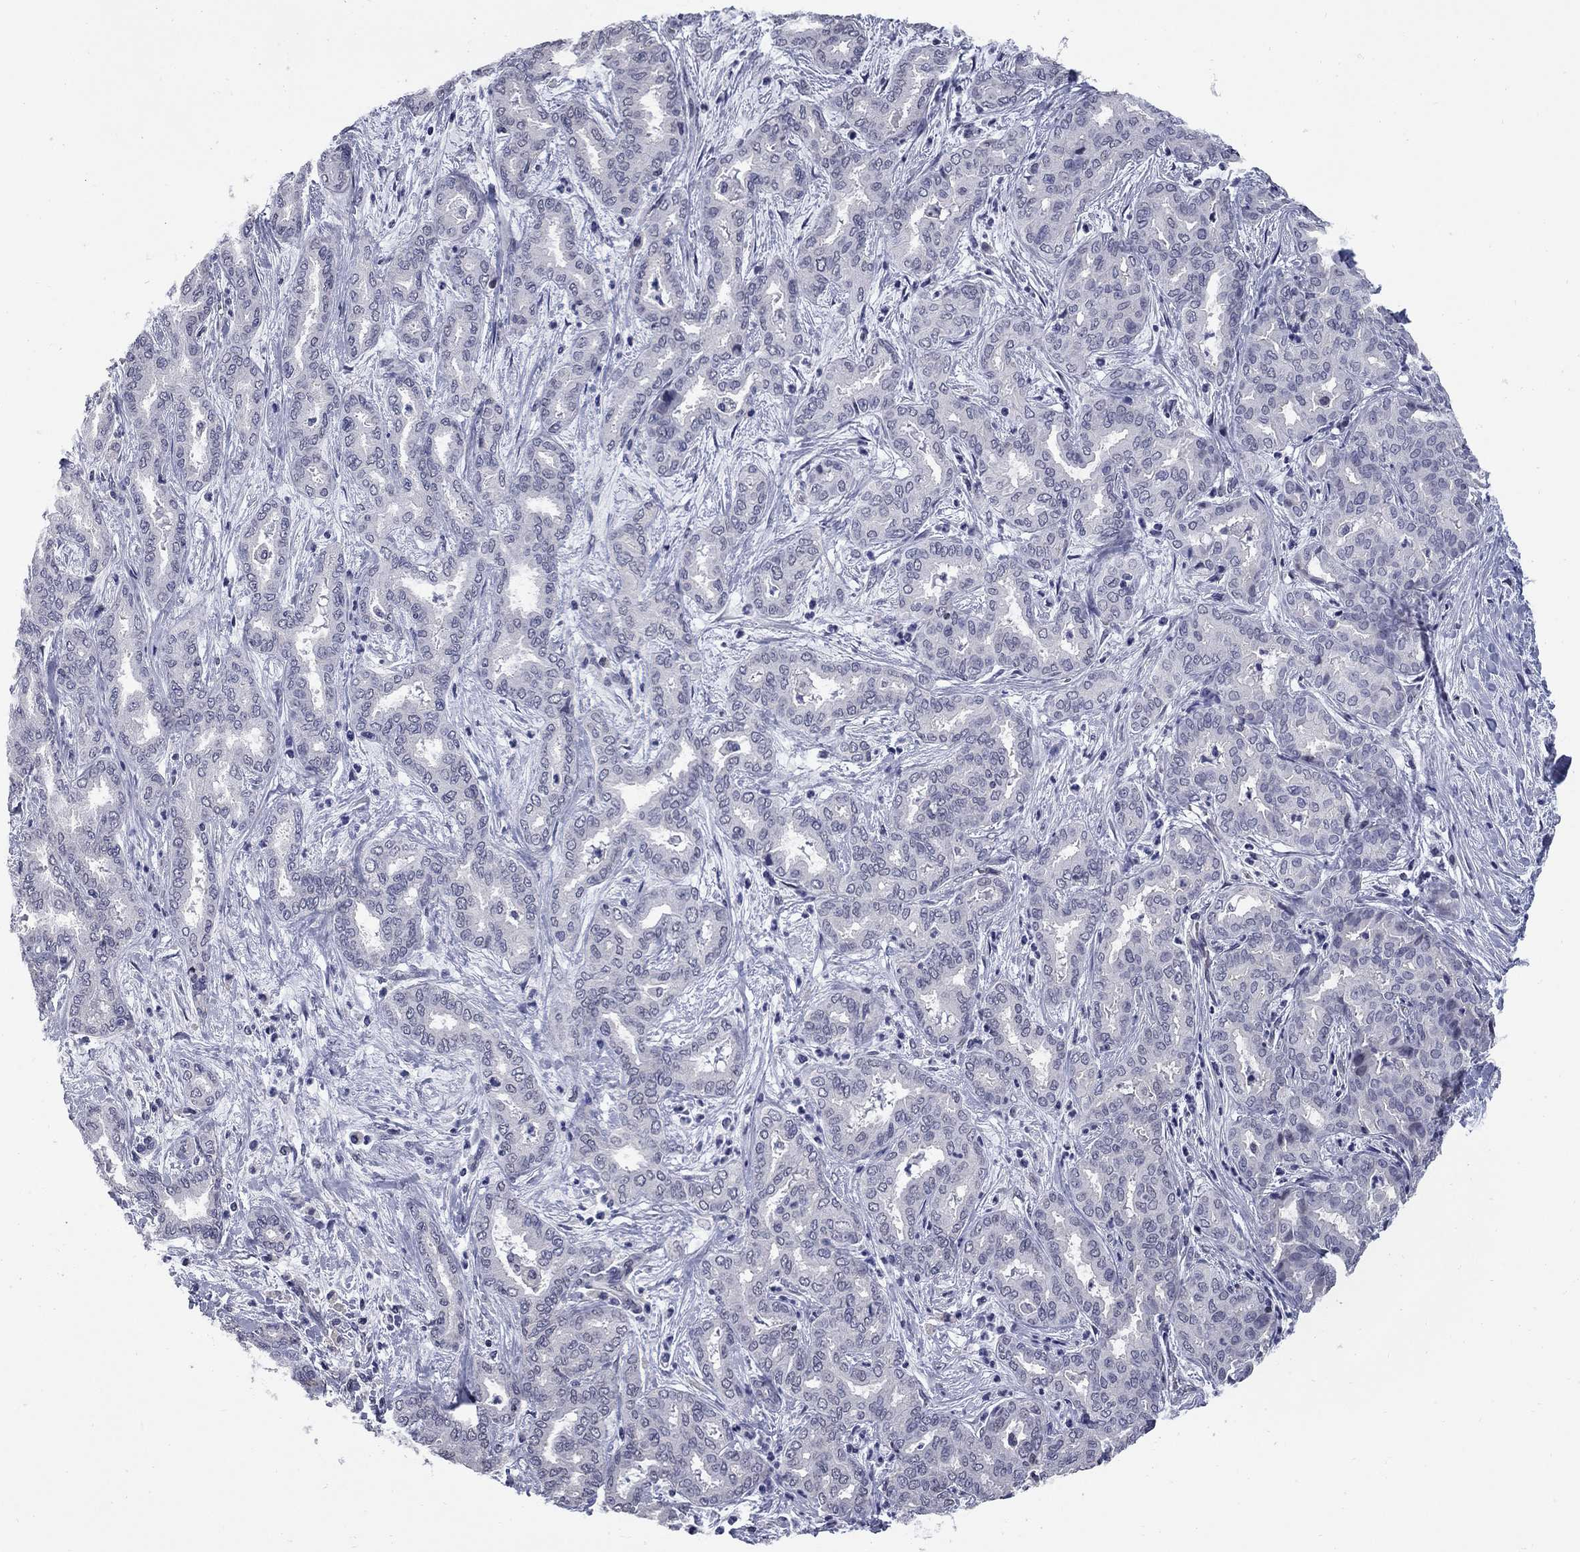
{"staining": {"intensity": "negative", "quantity": "none", "location": "none"}, "tissue": "liver cancer", "cell_type": "Tumor cells", "image_type": "cancer", "snomed": [{"axis": "morphology", "description": "Cholangiocarcinoma"}, {"axis": "topography", "description": "Liver"}], "caption": "Immunohistochemistry micrograph of neoplastic tissue: liver cancer (cholangiocarcinoma) stained with DAB displays no significant protein positivity in tumor cells. (DAB (3,3'-diaminobenzidine) IHC, high magnification).", "gene": "HTR4", "patient": {"sex": "female", "age": 64}}